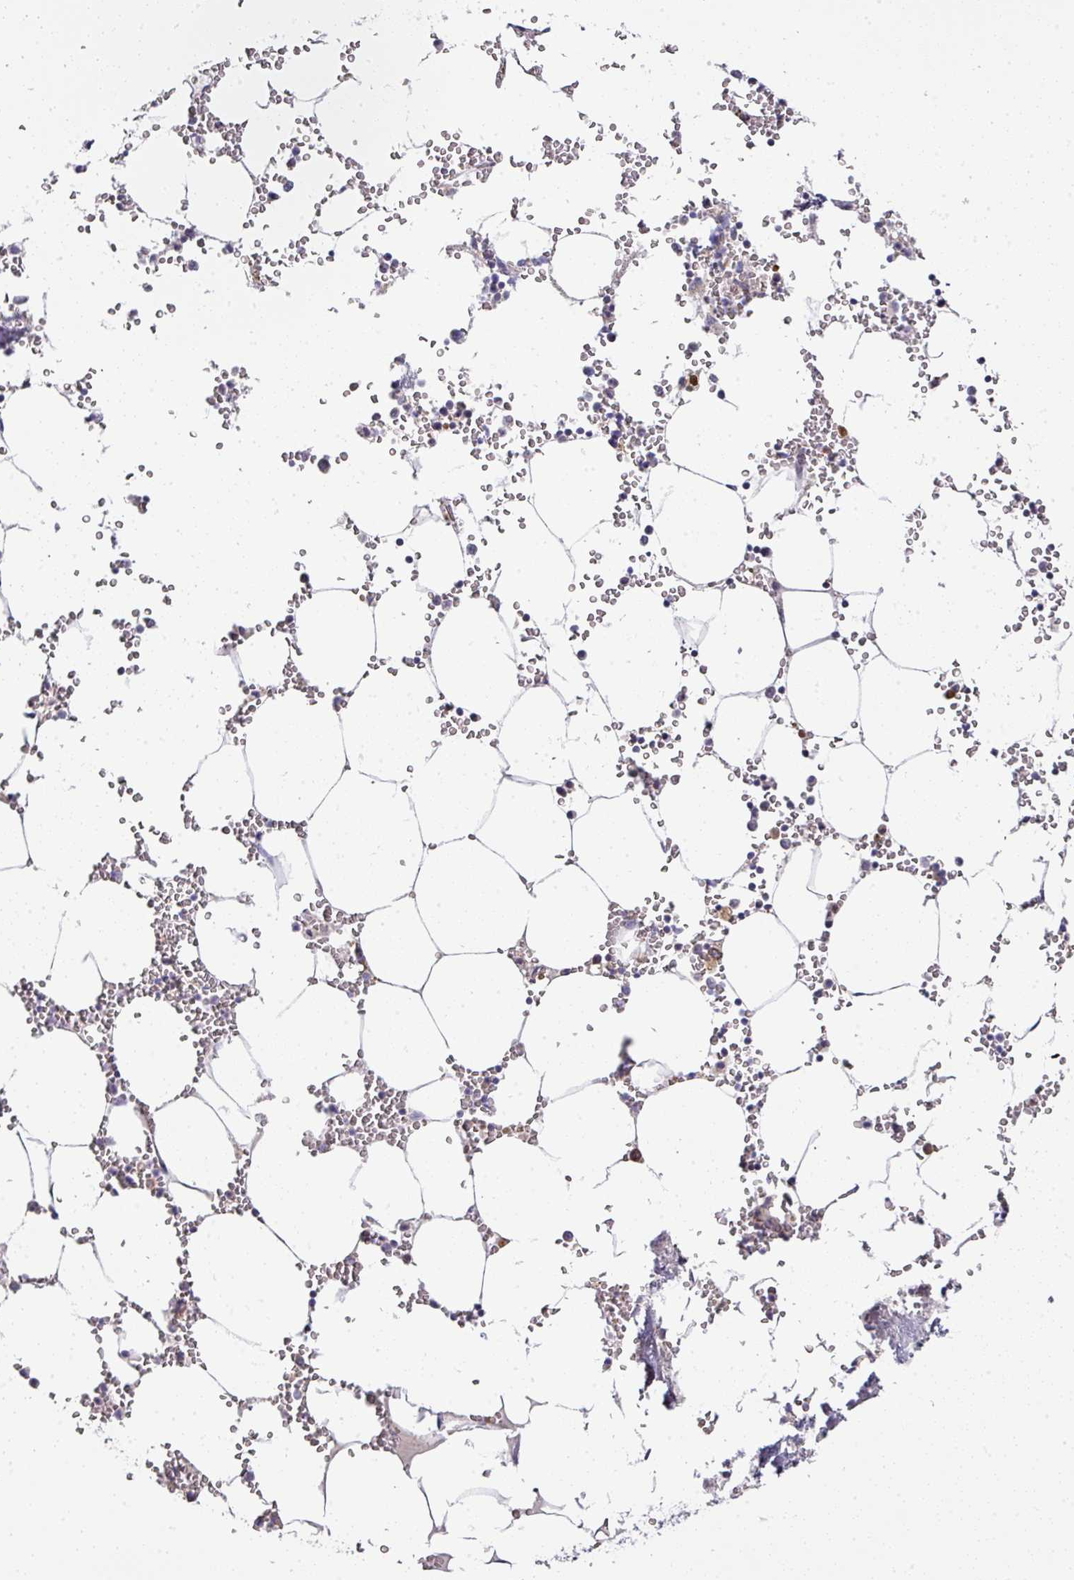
{"staining": {"intensity": "moderate", "quantity": "<25%", "location": "cytoplasmic/membranous"}, "tissue": "bone marrow", "cell_type": "Hematopoietic cells", "image_type": "normal", "snomed": [{"axis": "morphology", "description": "Normal tissue, NOS"}, {"axis": "topography", "description": "Bone marrow"}], "caption": "Brown immunohistochemical staining in normal bone marrow reveals moderate cytoplasmic/membranous expression in approximately <25% of hematopoietic cells. The protein of interest is shown in brown color, while the nuclei are stained blue.", "gene": "STK35", "patient": {"sex": "male", "age": 54}}